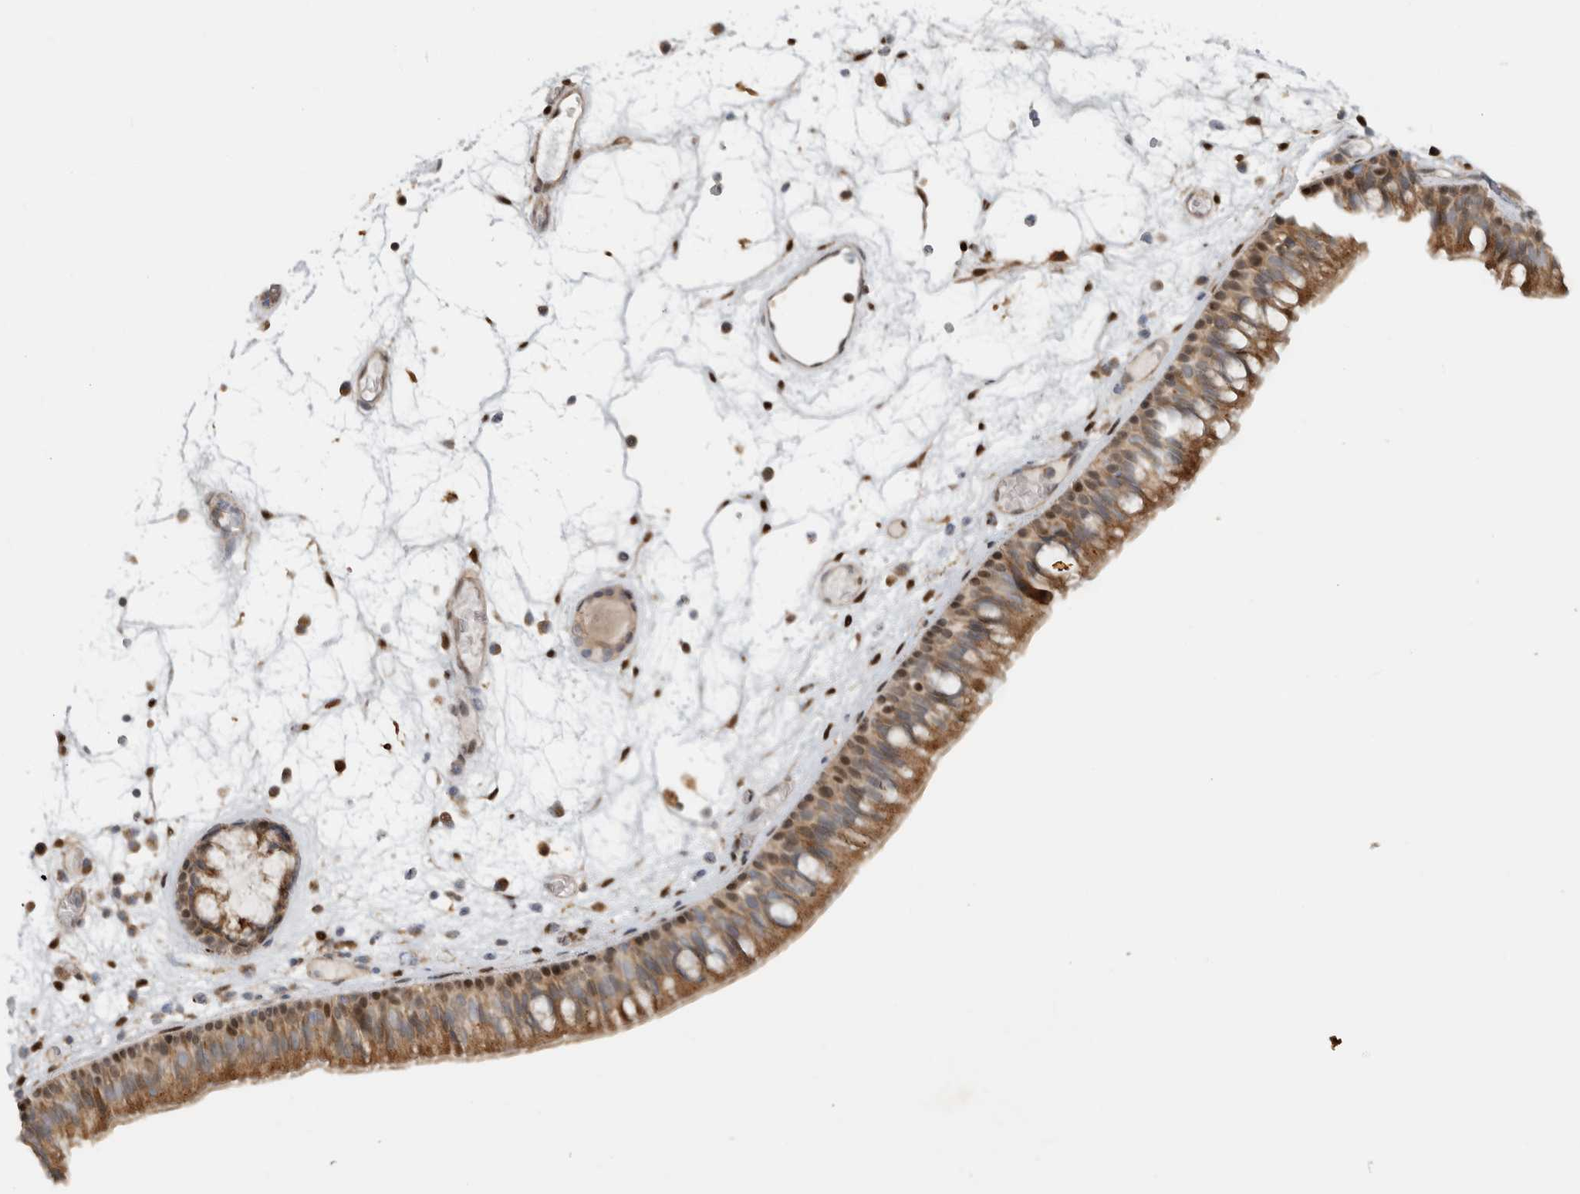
{"staining": {"intensity": "moderate", "quantity": ">75%", "location": "cytoplasmic/membranous,nuclear"}, "tissue": "nasopharynx", "cell_type": "Respiratory epithelial cells", "image_type": "normal", "snomed": [{"axis": "morphology", "description": "Normal tissue, NOS"}, {"axis": "morphology", "description": "Inflammation, NOS"}, {"axis": "morphology", "description": "Malignant melanoma, Metastatic site"}, {"axis": "topography", "description": "Nasopharynx"}], "caption": "The image demonstrates immunohistochemical staining of normal nasopharynx. There is moderate cytoplasmic/membranous,nuclear expression is appreciated in about >75% of respiratory epithelial cells.", "gene": "NAB2", "patient": {"sex": "male", "age": 70}}